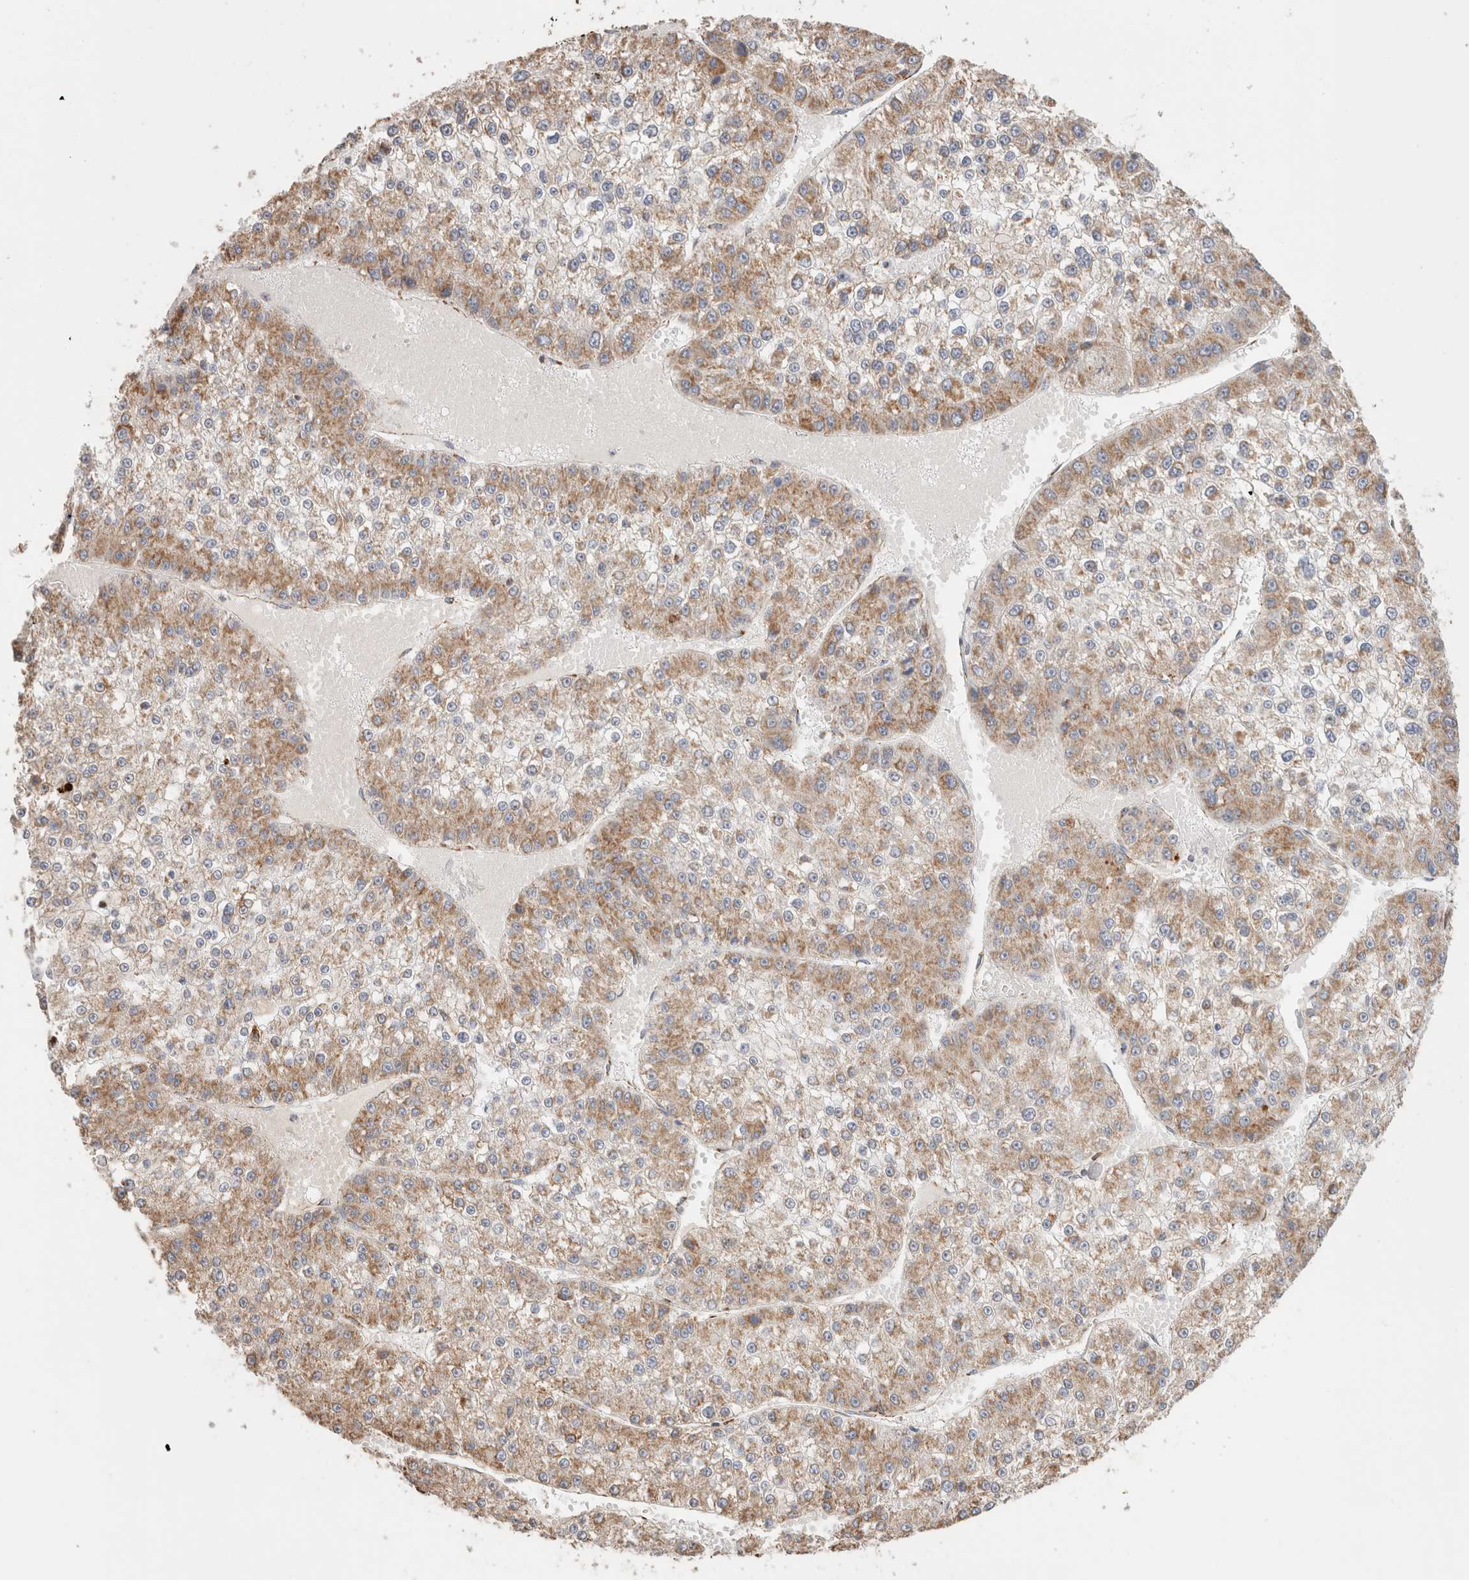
{"staining": {"intensity": "moderate", "quantity": "25%-75%", "location": "cytoplasmic/membranous"}, "tissue": "liver cancer", "cell_type": "Tumor cells", "image_type": "cancer", "snomed": [{"axis": "morphology", "description": "Carcinoma, Hepatocellular, NOS"}, {"axis": "topography", "description": "Liver"}], "caption": "Immunohistochemistry (IHC) staining of hepatocellular carcinoma (liver), which exhibits medium levels of moderate cytoplasmic/membranous expression in about 25%-75% of tumor cells indicating moderate cytoplasmic/membranous protein expression. The staining was performed using DAB (brown) for protein detection and nuclei were counterstained in hematoxylin (blue).", "gene": "C1QBP", "patient": {"sex": "female", "age": 73}}